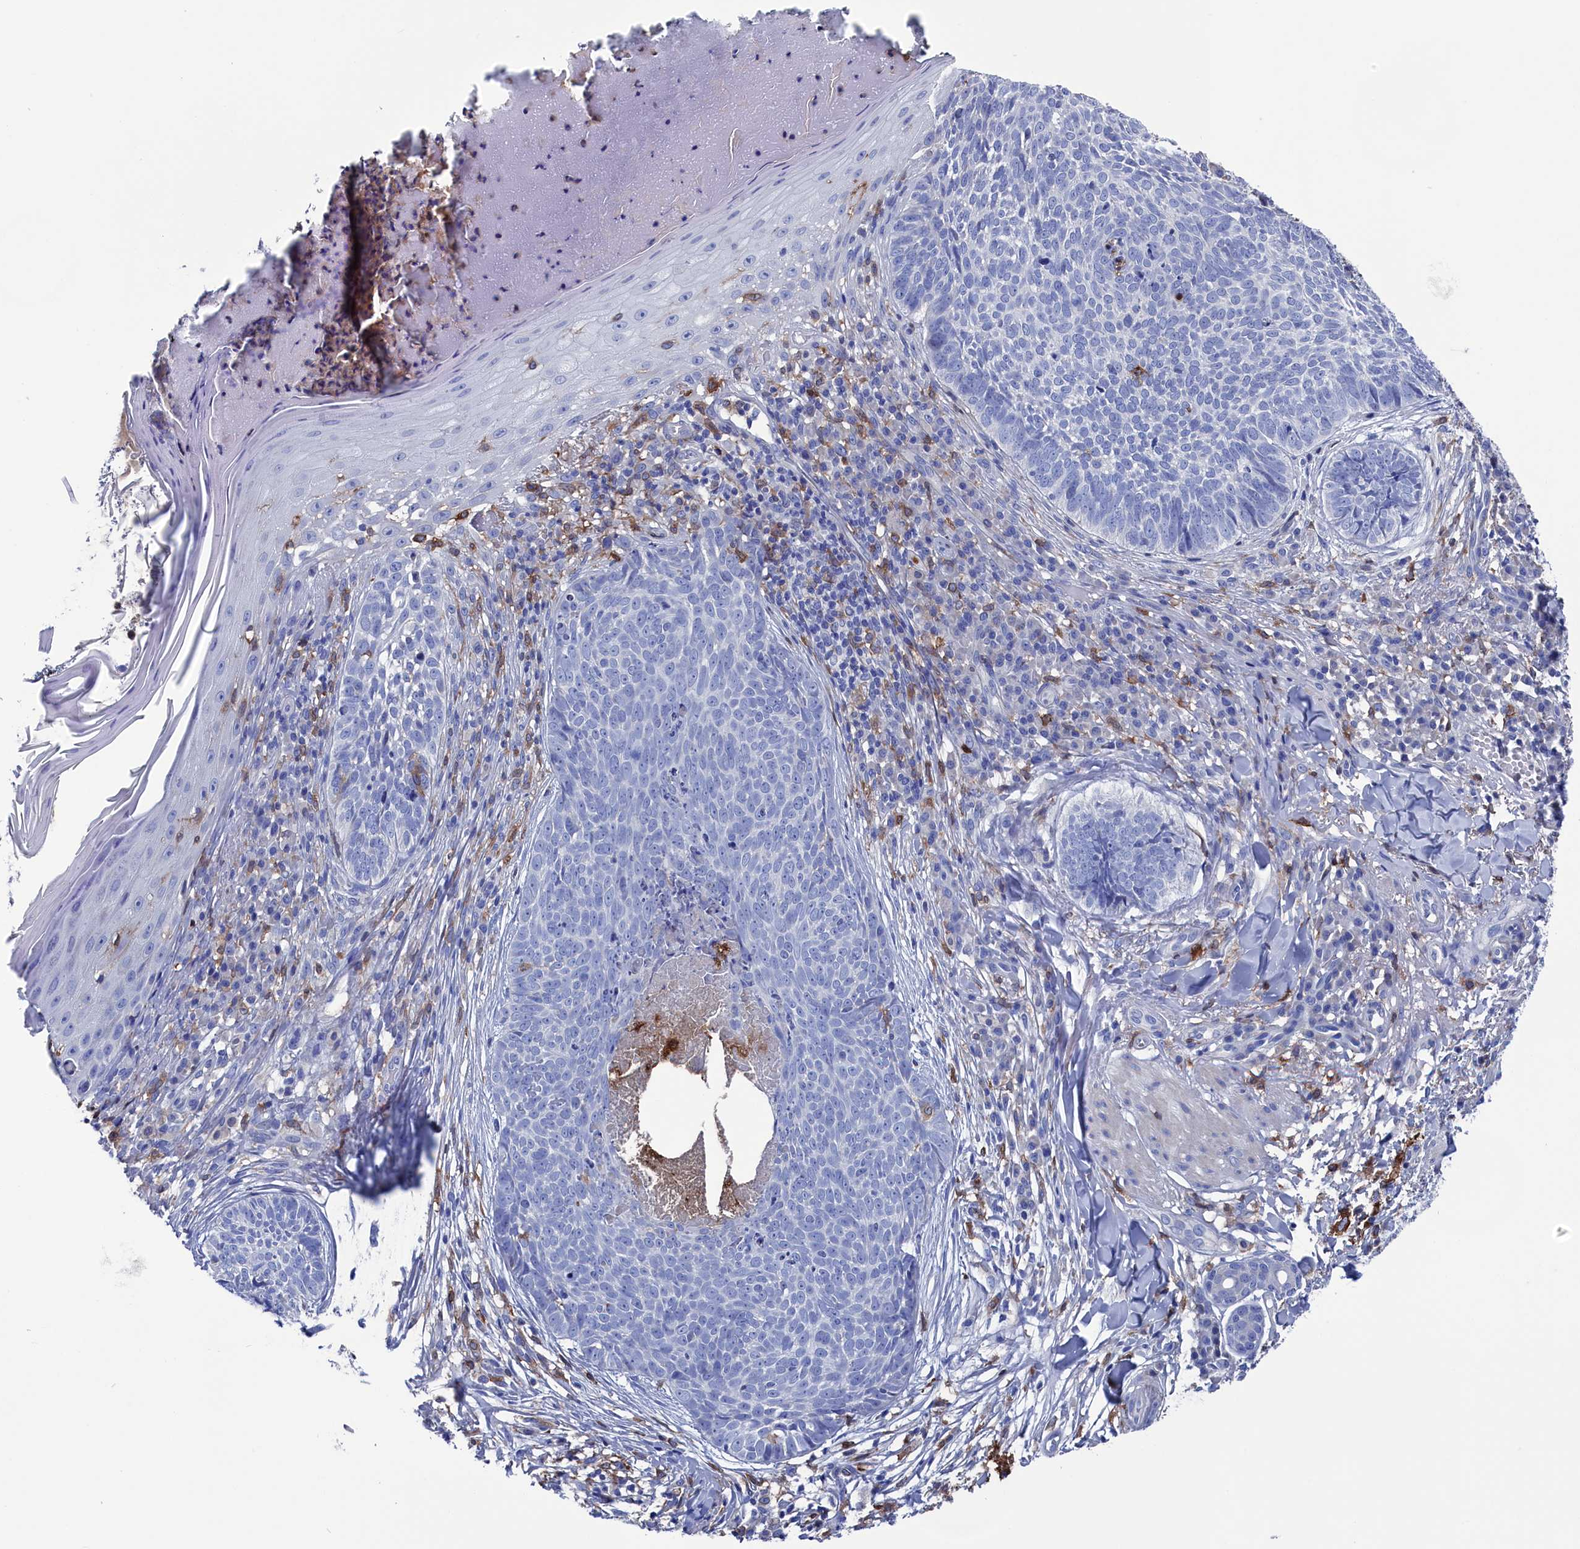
{"staining": {"intensity": "negative", "quantity": "none", "location": "none"}, "tissue": "skin cancer", "cell_type": "Tumor cells", "image_type": "cancer", "snomed": [{"axis": "morphology", "description": "Basal cell carcinoma"}, {"axis": "topography", "description": "Skin"}], "caption": "This is a image of immunohistochemistry staining of skin cancer, which shows no staining in tumor cells.", "gene": "TYROBP", "patient": {"sex": "female", "age": 61}}